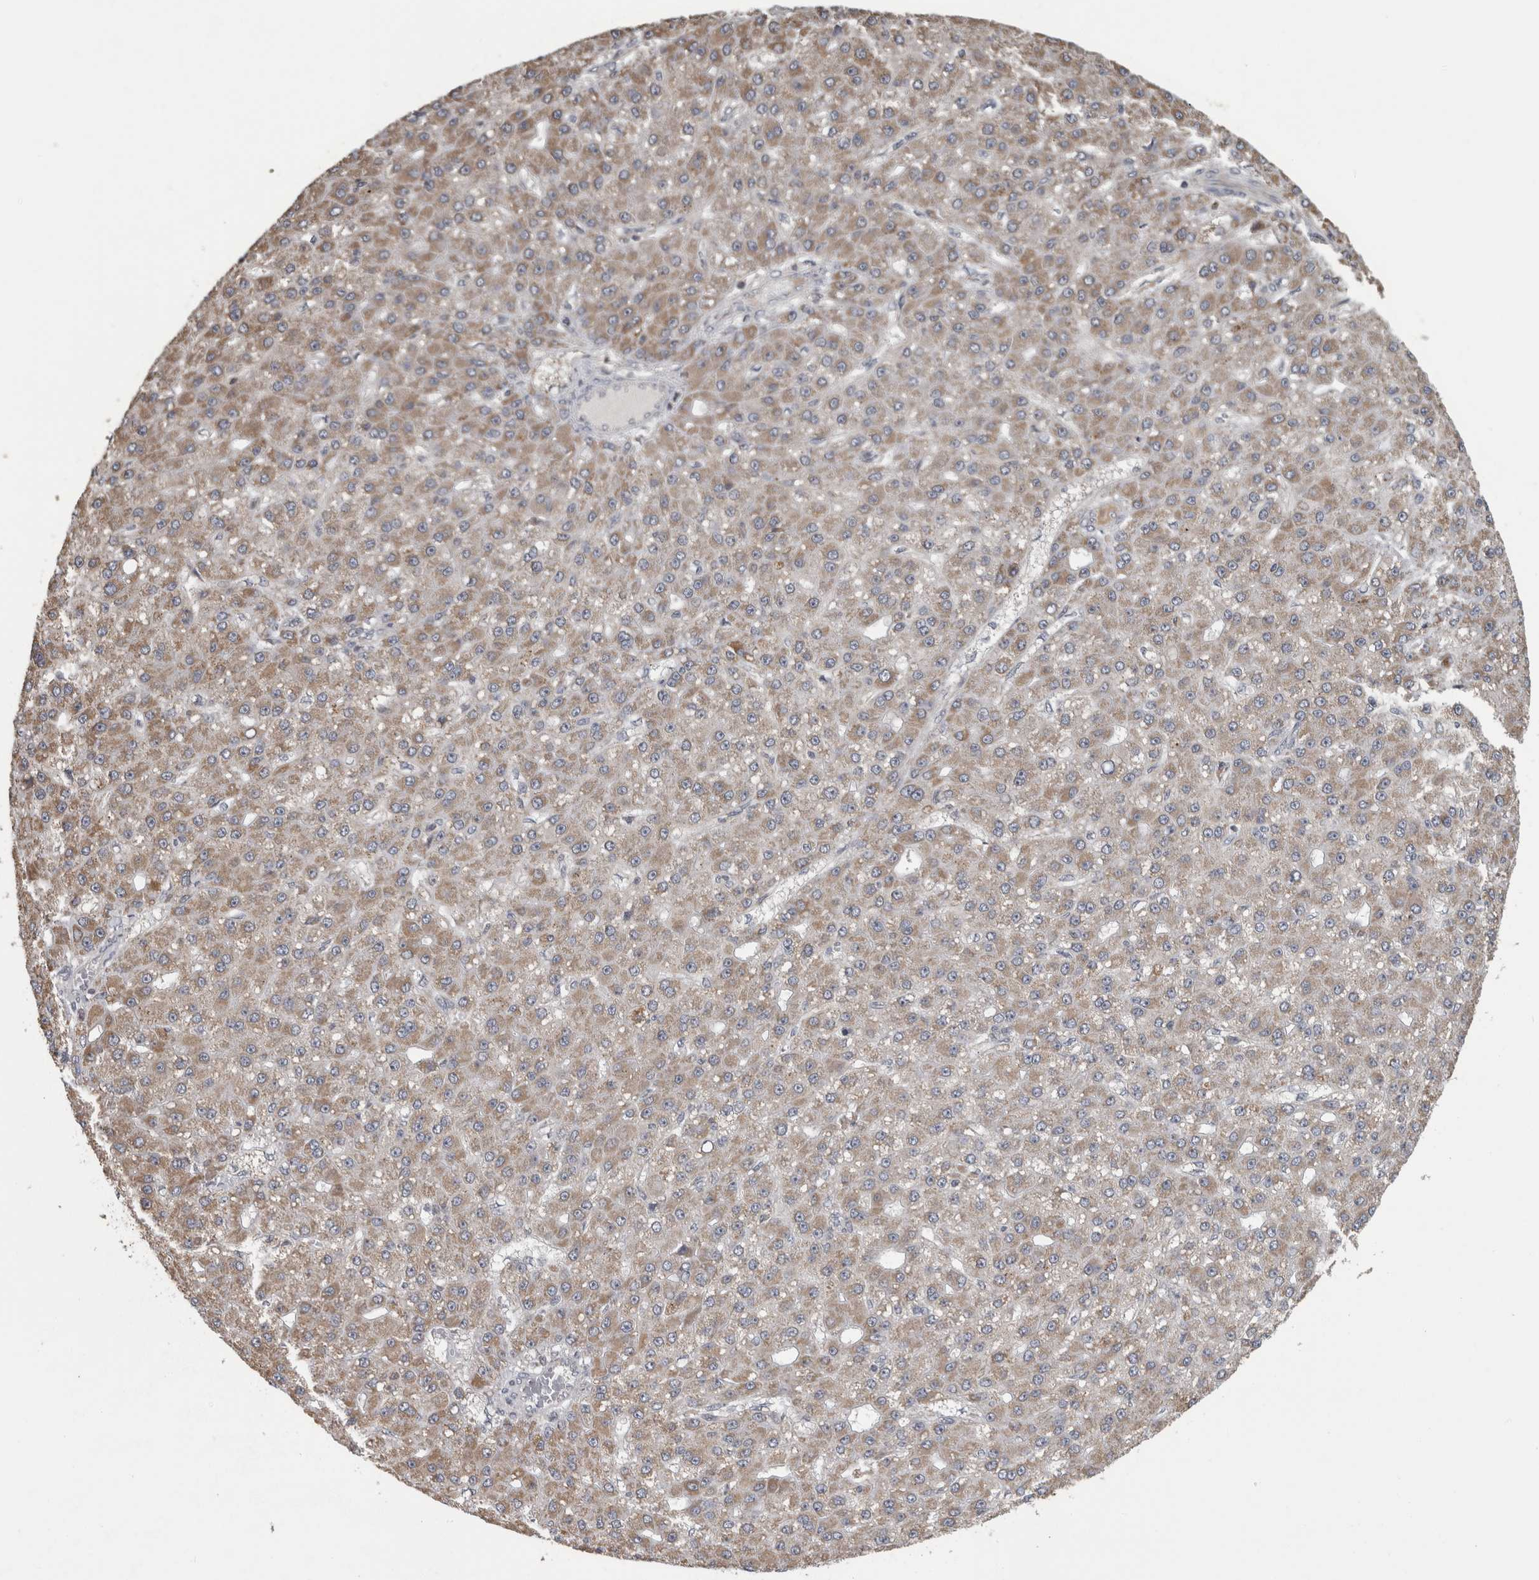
{"staining": {"intensity": "weak", "quantity": ">75%", "location": "cytoplasmic/membranous"}, "tissue": "liver cancer", "cell_type": "Tumor cells", "image_type": "cancer", "snomed": [{"axis": "morphology", "description": "Carcinoma, Hepatocellular, NOS"}, {"axis": "topography", "description": "Liver"}], "caption": "IHC micrograph of neoplastic tissue: liver hepatocellular carcinoma stained using immunohistochemistry displays low levels of weak protein expression localized specifically in the cytoplasmic/membranous of tumor cells, appearing as a cytoplasmic/membranous brown color.", "gene": "OR2K2", "patient": {"sex": "male", "age": 67}}